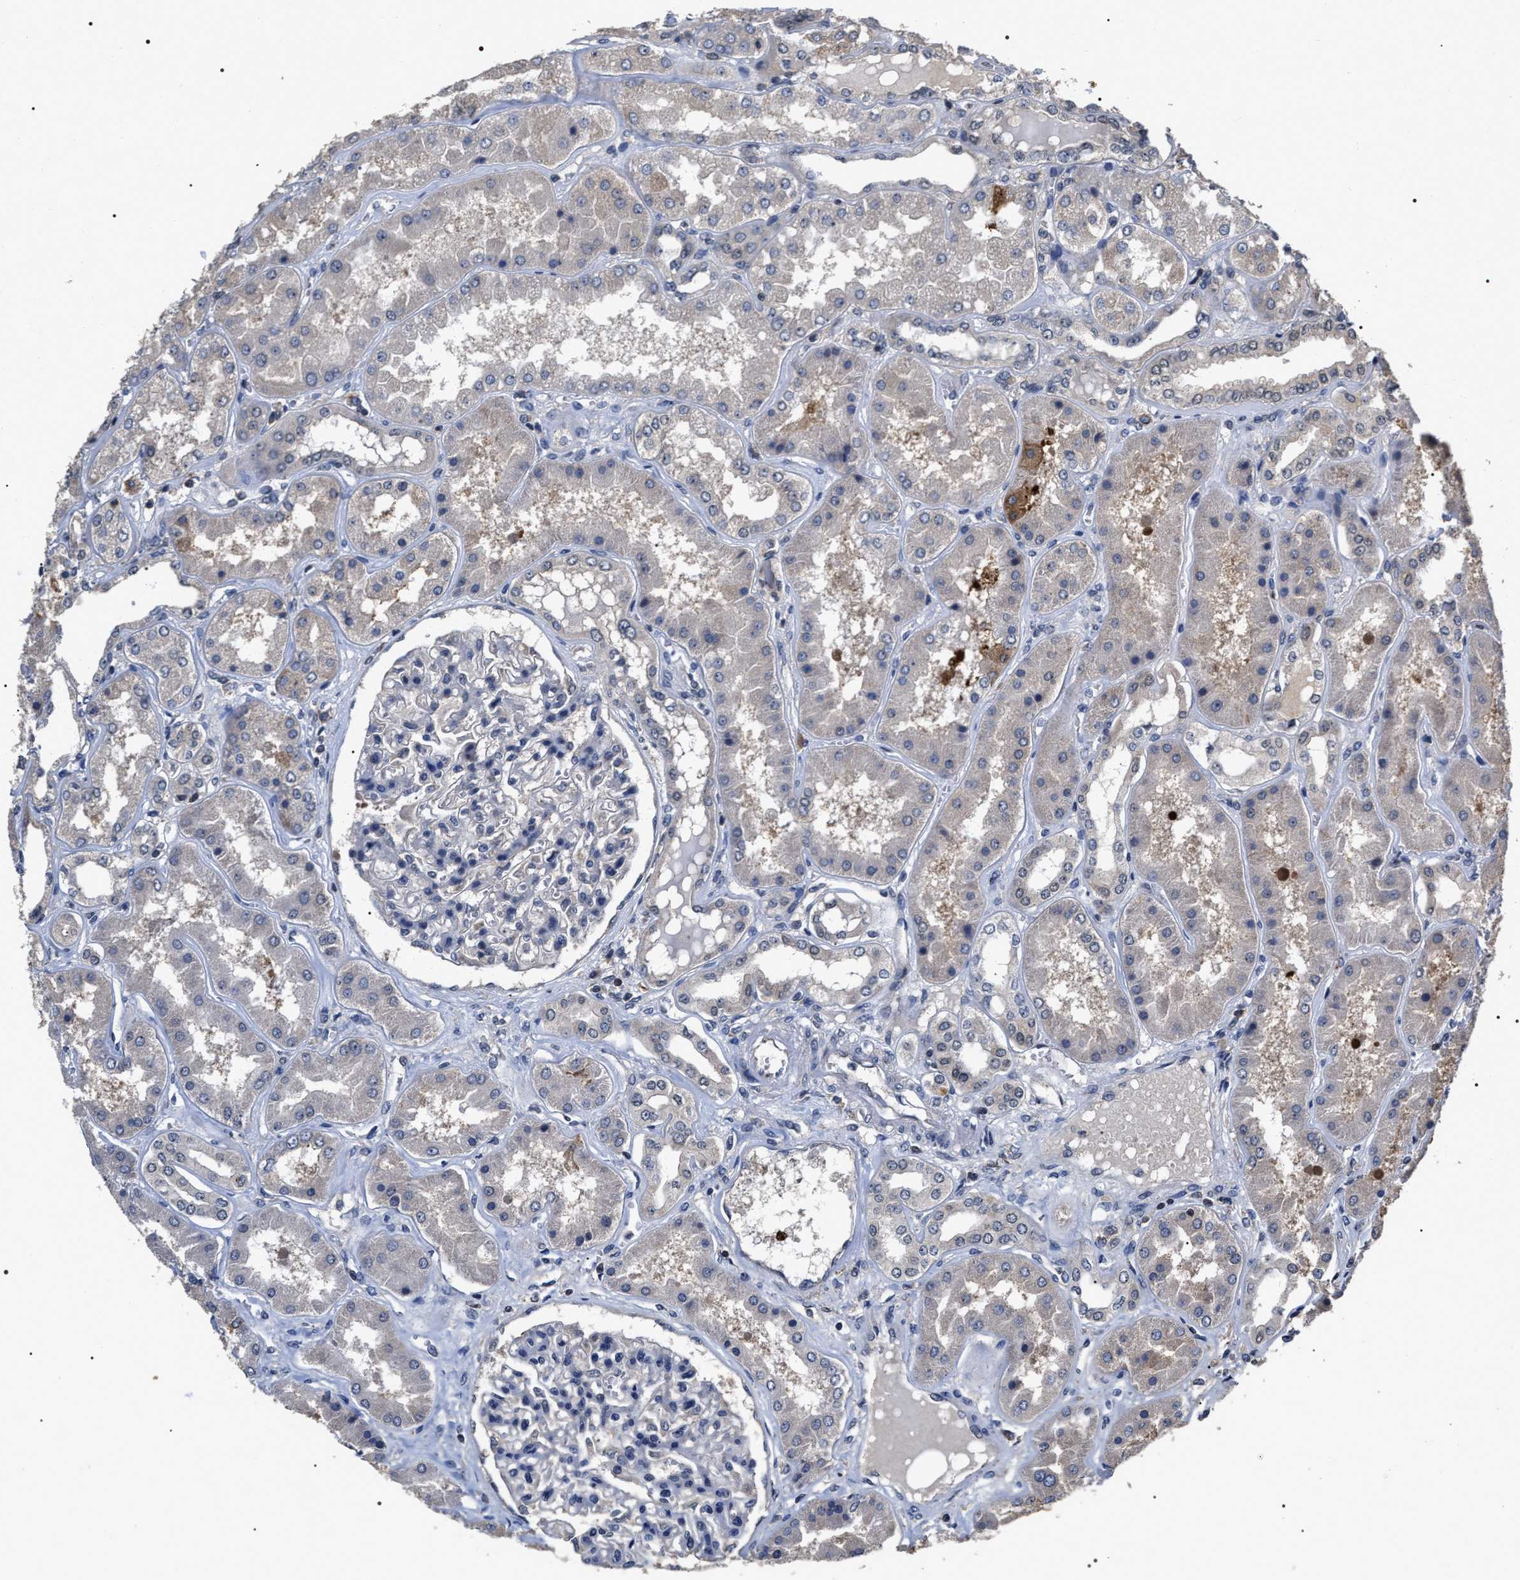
{"staining": {"intensity": "weak", "quantity": "25%-75%", "location": "cytoplasmic/membranous"}, "tissue": "kidney", "cell_type": "Cells in glomeruli", "image_type": "normal", "snomed": [{"axis": "morphology", "description": "Normal tissue, NOS"}, {"axis": "topography", "description": "Kidney"}], "caption": "Protein staining reveals weak cytoplasmic/membranous positivity in approximately 25%-75% of cells in glomeruli in normal kidney.", "gene": "UPF3A", "patient": {"sex": "female", "age": 56}}